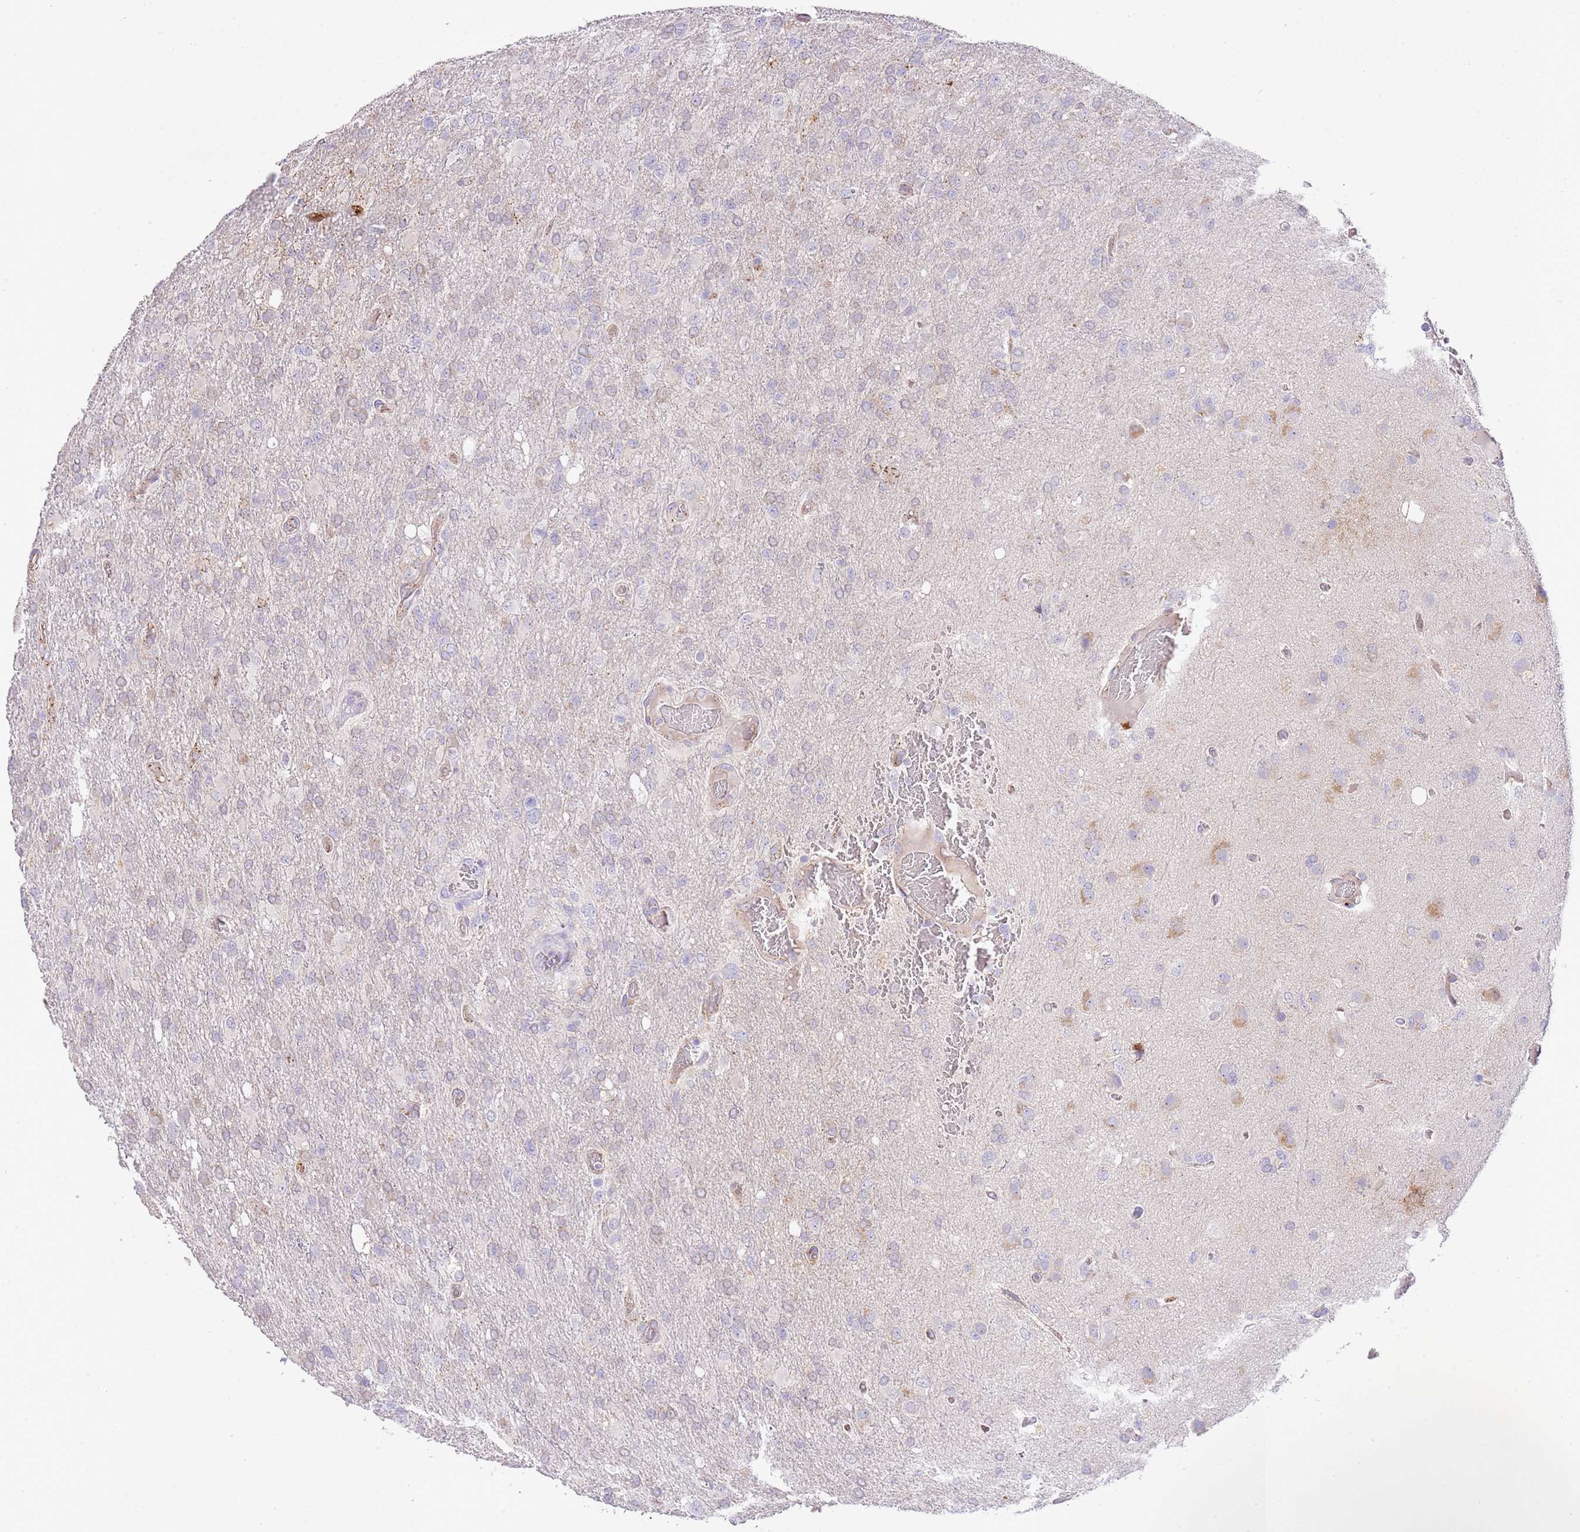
{"staining": {"intensity": "weak", "quantity": "<25%", "location": "cytoplasmic/membranous"}, "tissue": "glioma", "cell_type": "Tumor cells", "image_type": "cancer", "snomed": [{"axis": "morphology", "description": "Glioma, malignant, High grade"}, {"axis": "topography", "description": "Brain"}], "caption": "IHC photomicrograph of malignant glioma (high-grade) stained for a protein (brown), which demonstrates no staining in tumor cells.", "gene": "ABHD17A", "patient": {"sex": "female", "age": 74}}